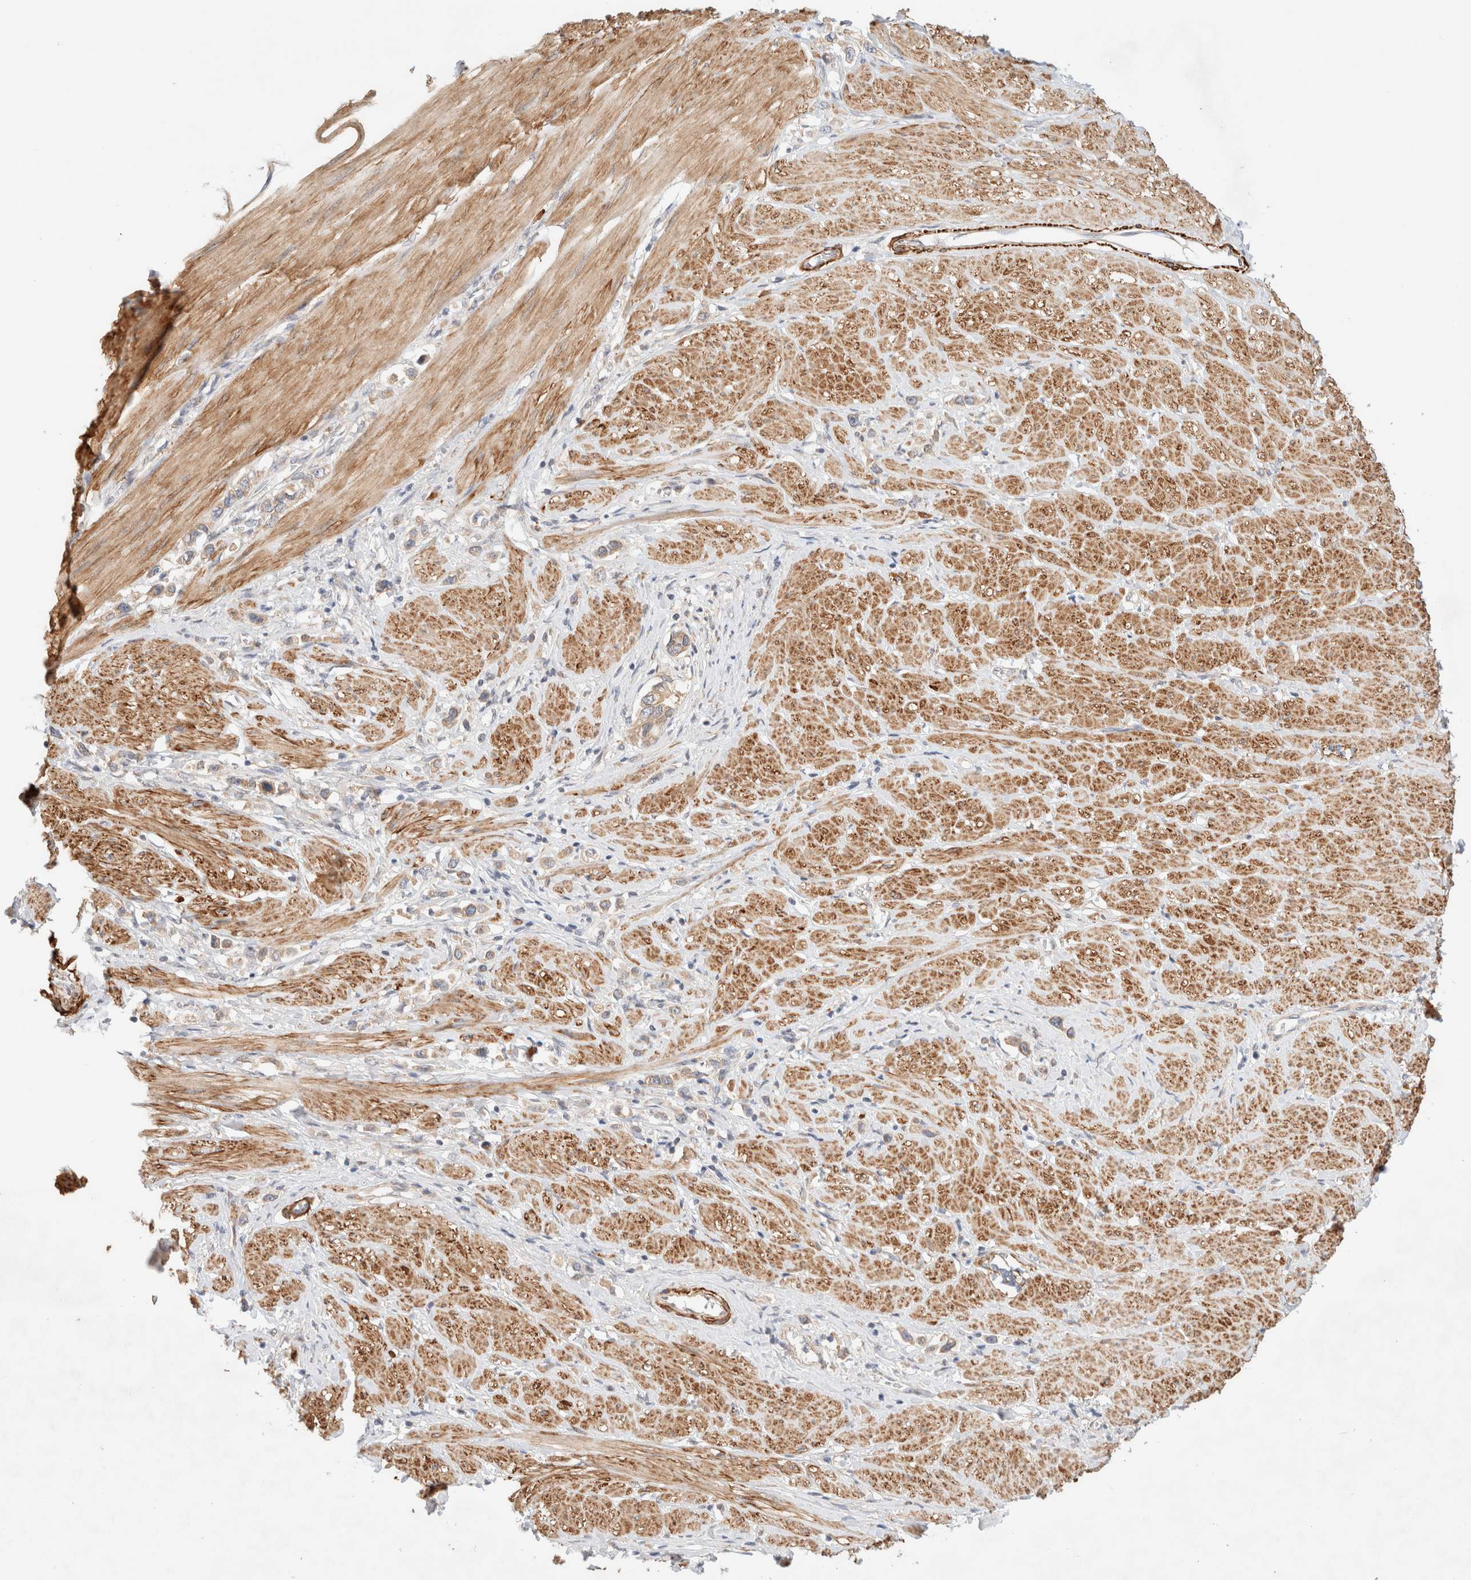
{"staining": {"intensity": "moderate", "quantity": ">75%", "location": "cytoplasmic/membranous"}, "tissue": "stomach cancer", "cell_type": "Tumor cells", "image_type": "cancer", "snomed": [{"axis": "morphology", "description": "Adenocarcinoma, NOS"}, {"axis": "topography", "description": "Stomach"}], "caption": "The micrograph reveals a brown stain indicating the presence of a protein in the cytoplasmic/membranous of tumor cells in stomach adenocarcinoma.", "gene": "RRP15", "patient": {"sex": "female", "age": 65}}